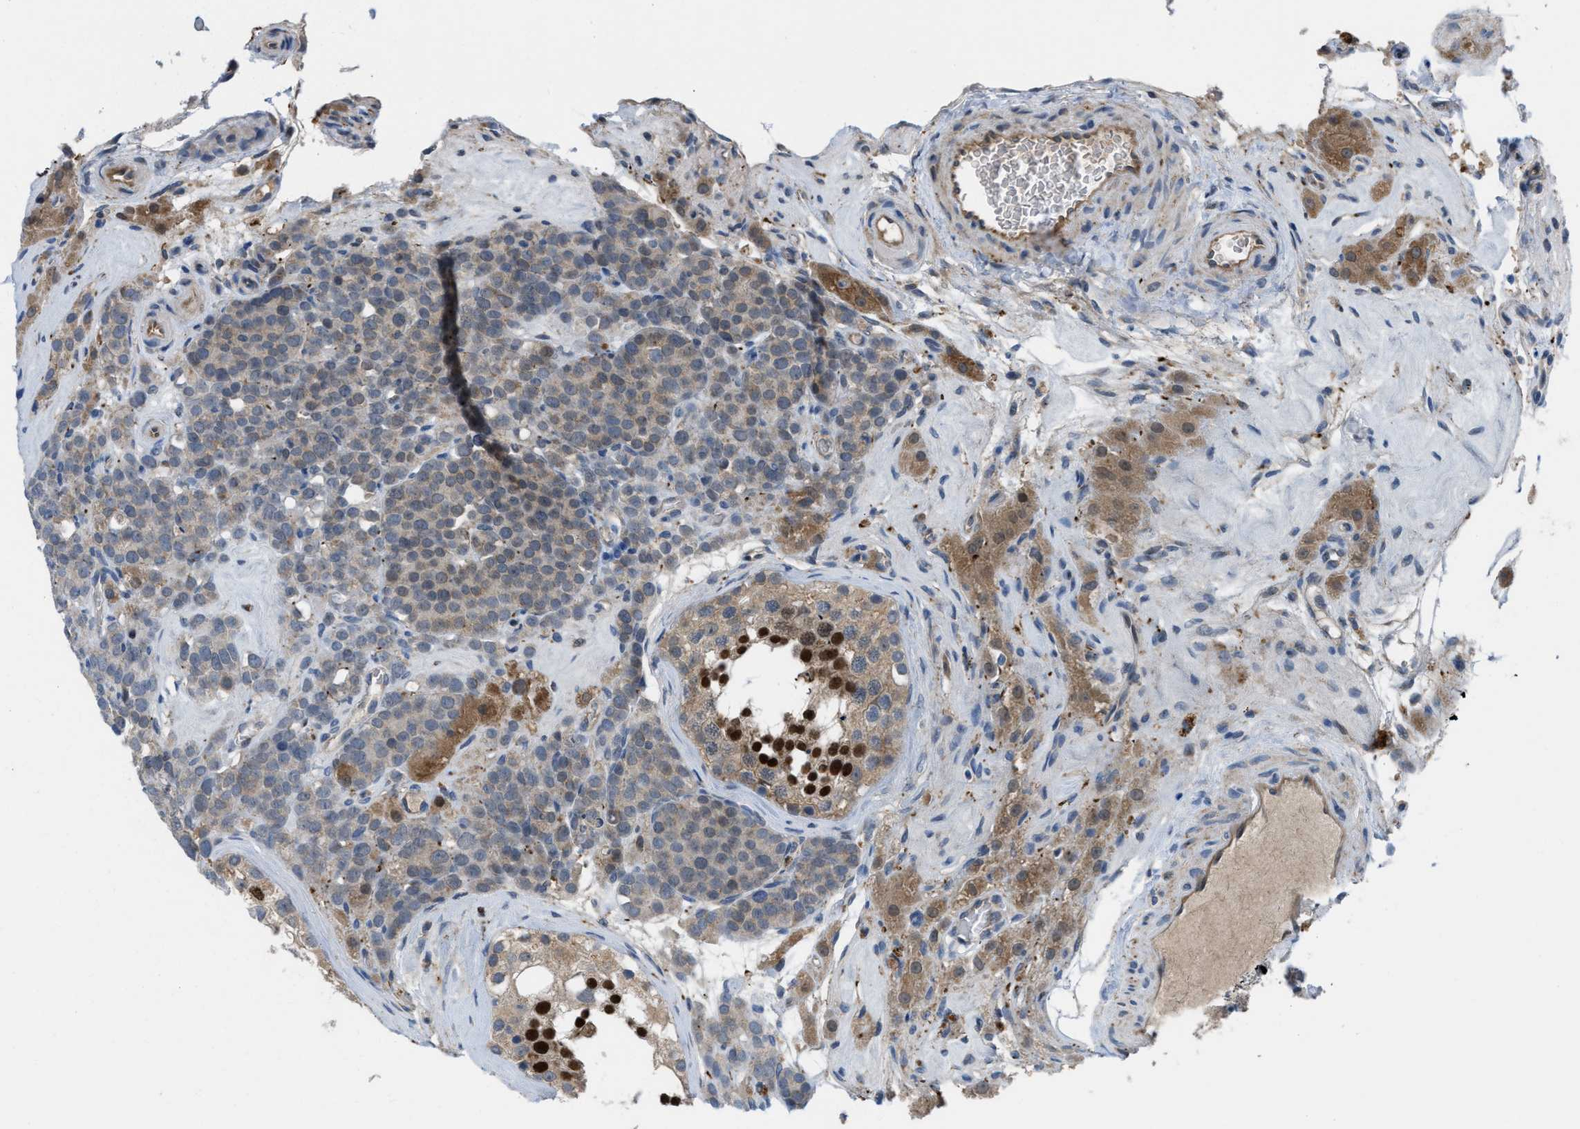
{"staining": {"intensity": "weak", "quantity": "<25%", "location": "cytoplasmic/membranous"}, "tissue": "testis cancer", "cell_type": "Tumor cells", "image_type": "cancer", "snomed": [{"axis": "morphology", "description": "Seminoma, NOS"}, {"axis": "topography", "description": "Testis"}], "caption": "DAB immunohistochemical staining of testis cancer displays no significant expression in tumor cells.", "gene": "BAZ2B", "patient": {"sex": "male", "age": 71}}